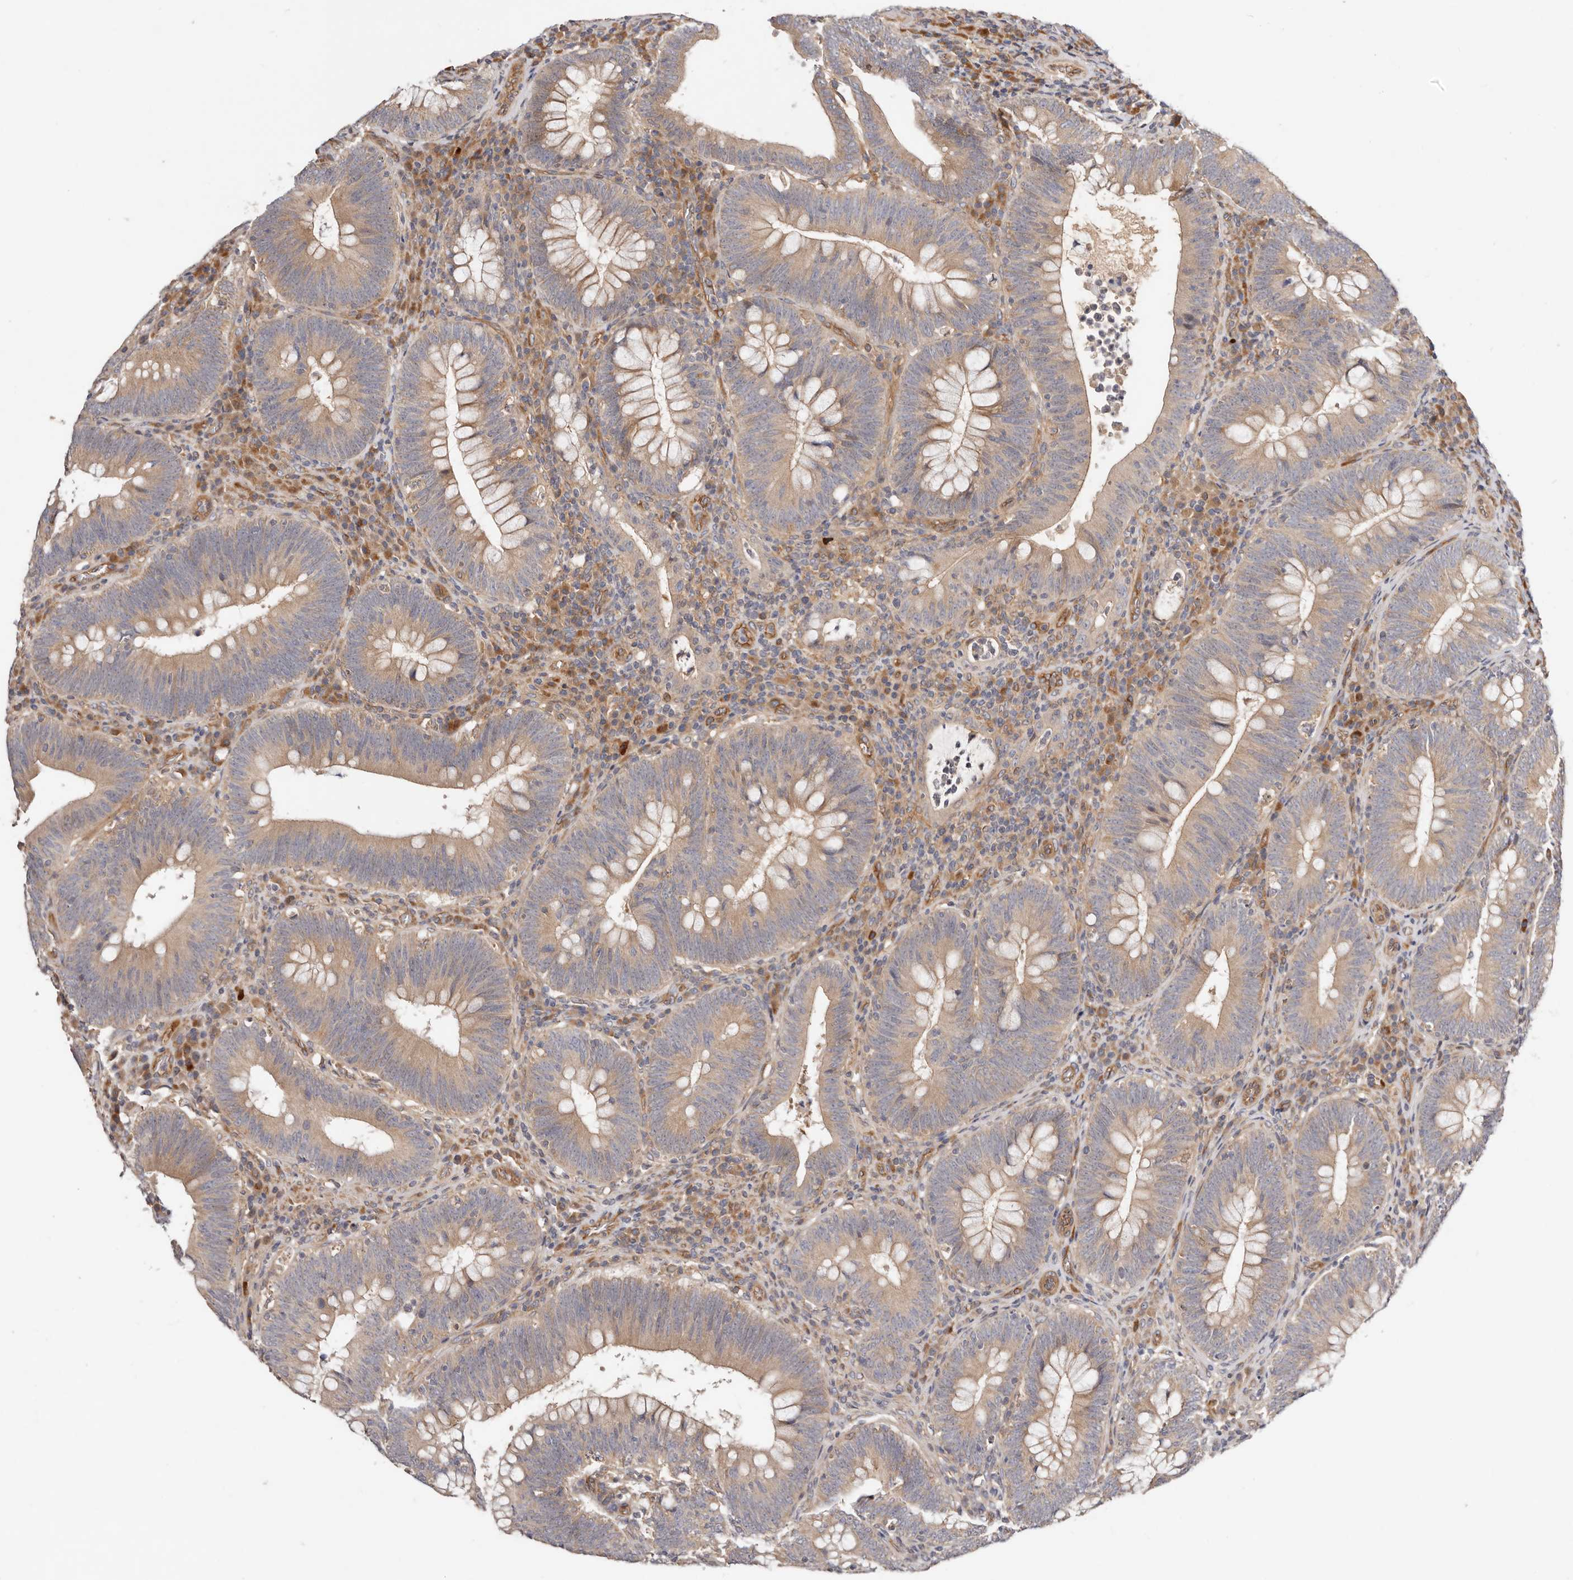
{"staining": {"intensity": "moderate", "quantity": ">75%", "location": "cytoplasmic/membranous"}, "tissue": "colorectal cancer", "cell_type": "Tumor cells", "image_type": "cancer", "snomed": [{"axis": "morphology", "description": "Normal tissue, NOS"}, {"axis": "topography", "description": "Colon"}], "caption": "A brown stain shows moderate cytoplasmic/membranous expression of a protein in colorectal cancer tumor cells. (Stains: DAB in brown, nuclei in blue, Microscopy: brightfield microscopy at high magnification).", "gene": "MACF1", "patient": {"sex": "female", "age": 82}}